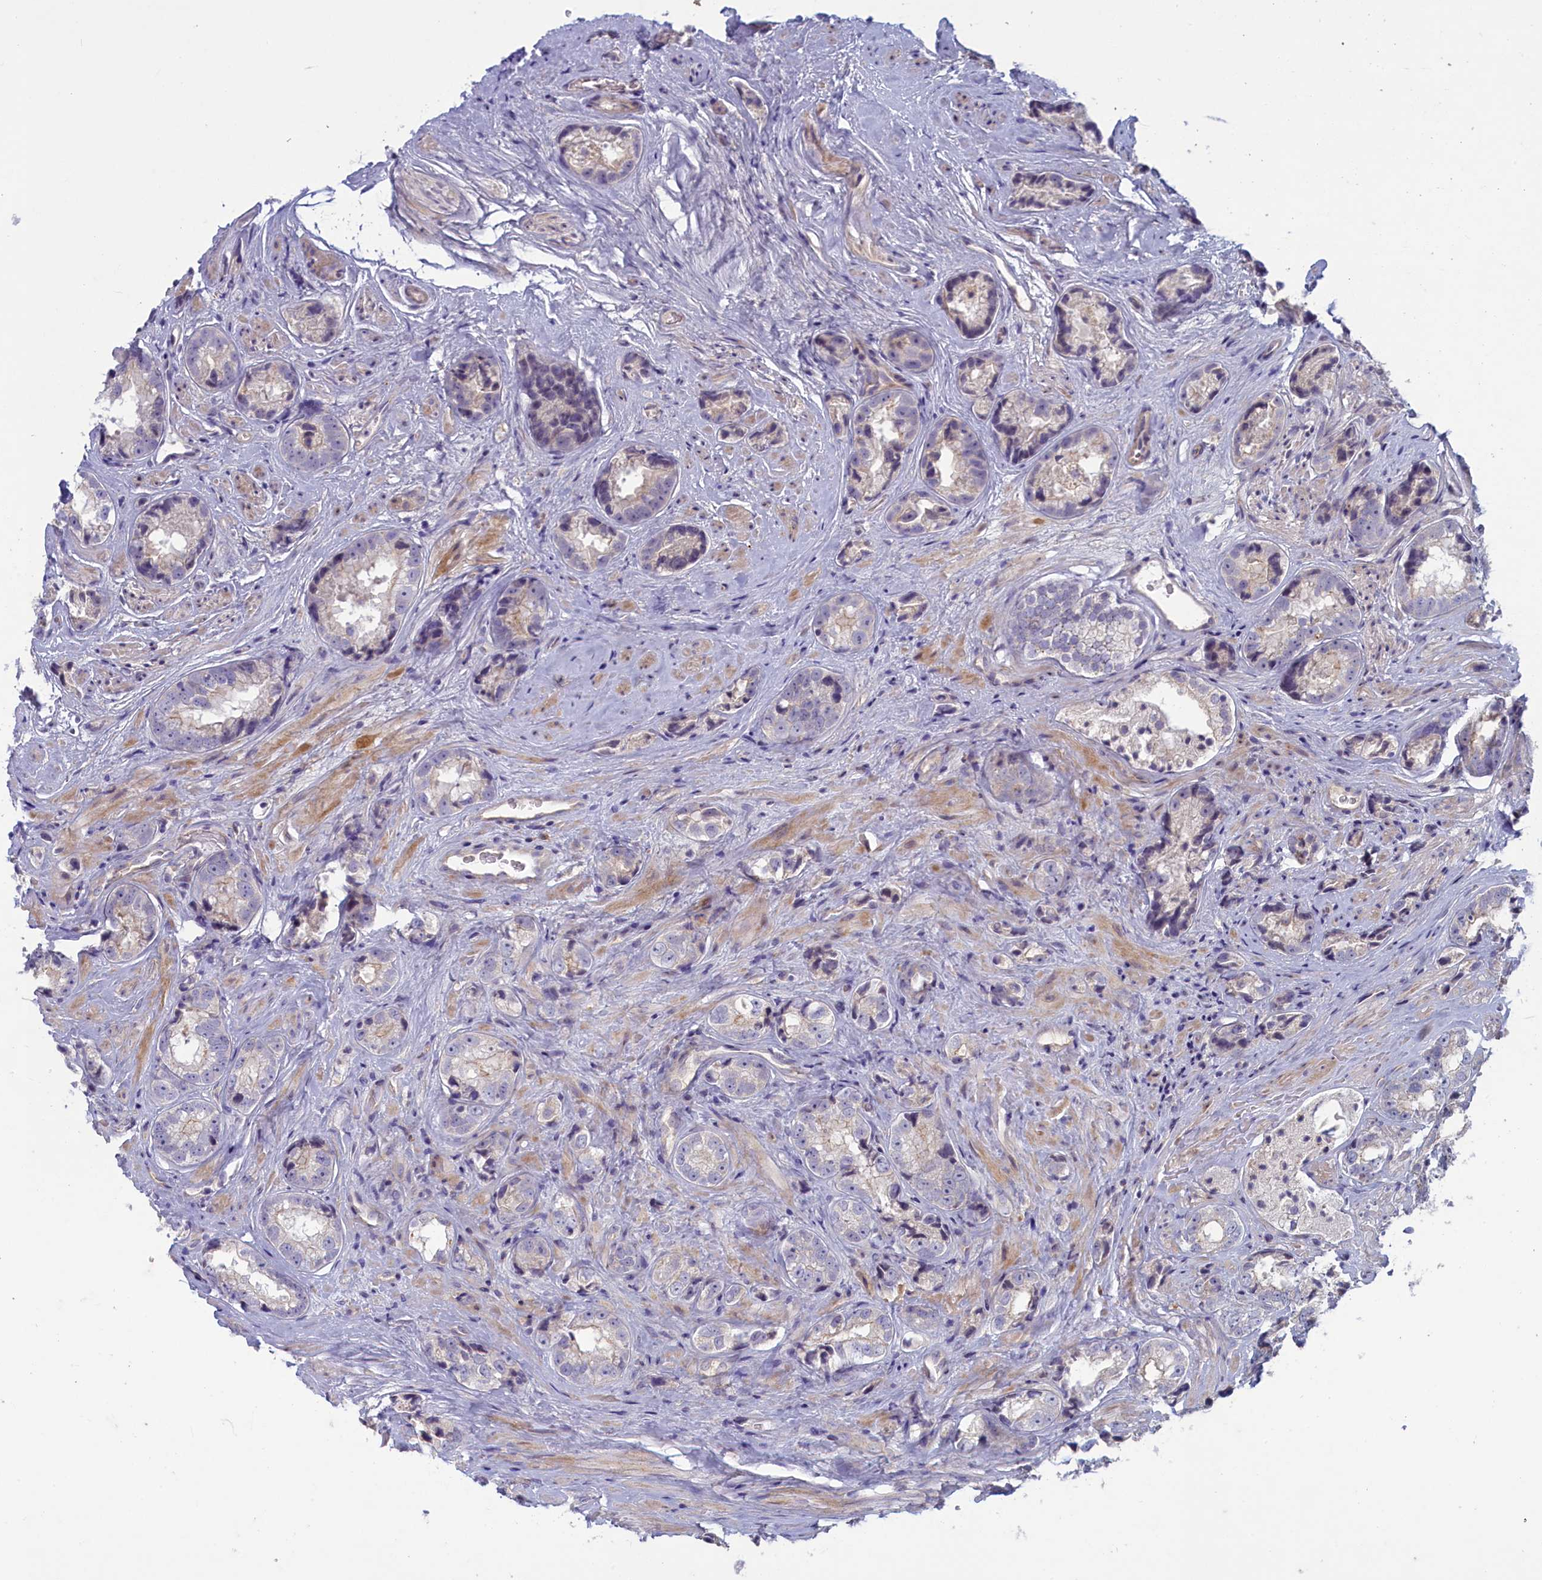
{"staining": {"intensity": "negative", "quantity": "none", "location": "none"}, "tissue": "prostate cancer", "cell_type": "Tumor cells", "image_type": "cancer", "snomed": [{"axis": "morphology", "description": "Adenocarcinoma, High grade"}, {"axis": "topography", "description": "Prostate"}], "caption": "Histopathology image shows no significant protein positivity in tumor cells of prostate cancer.", "gene": "PLEKHG6", "patient": {"sex": "male", "age": 61}}